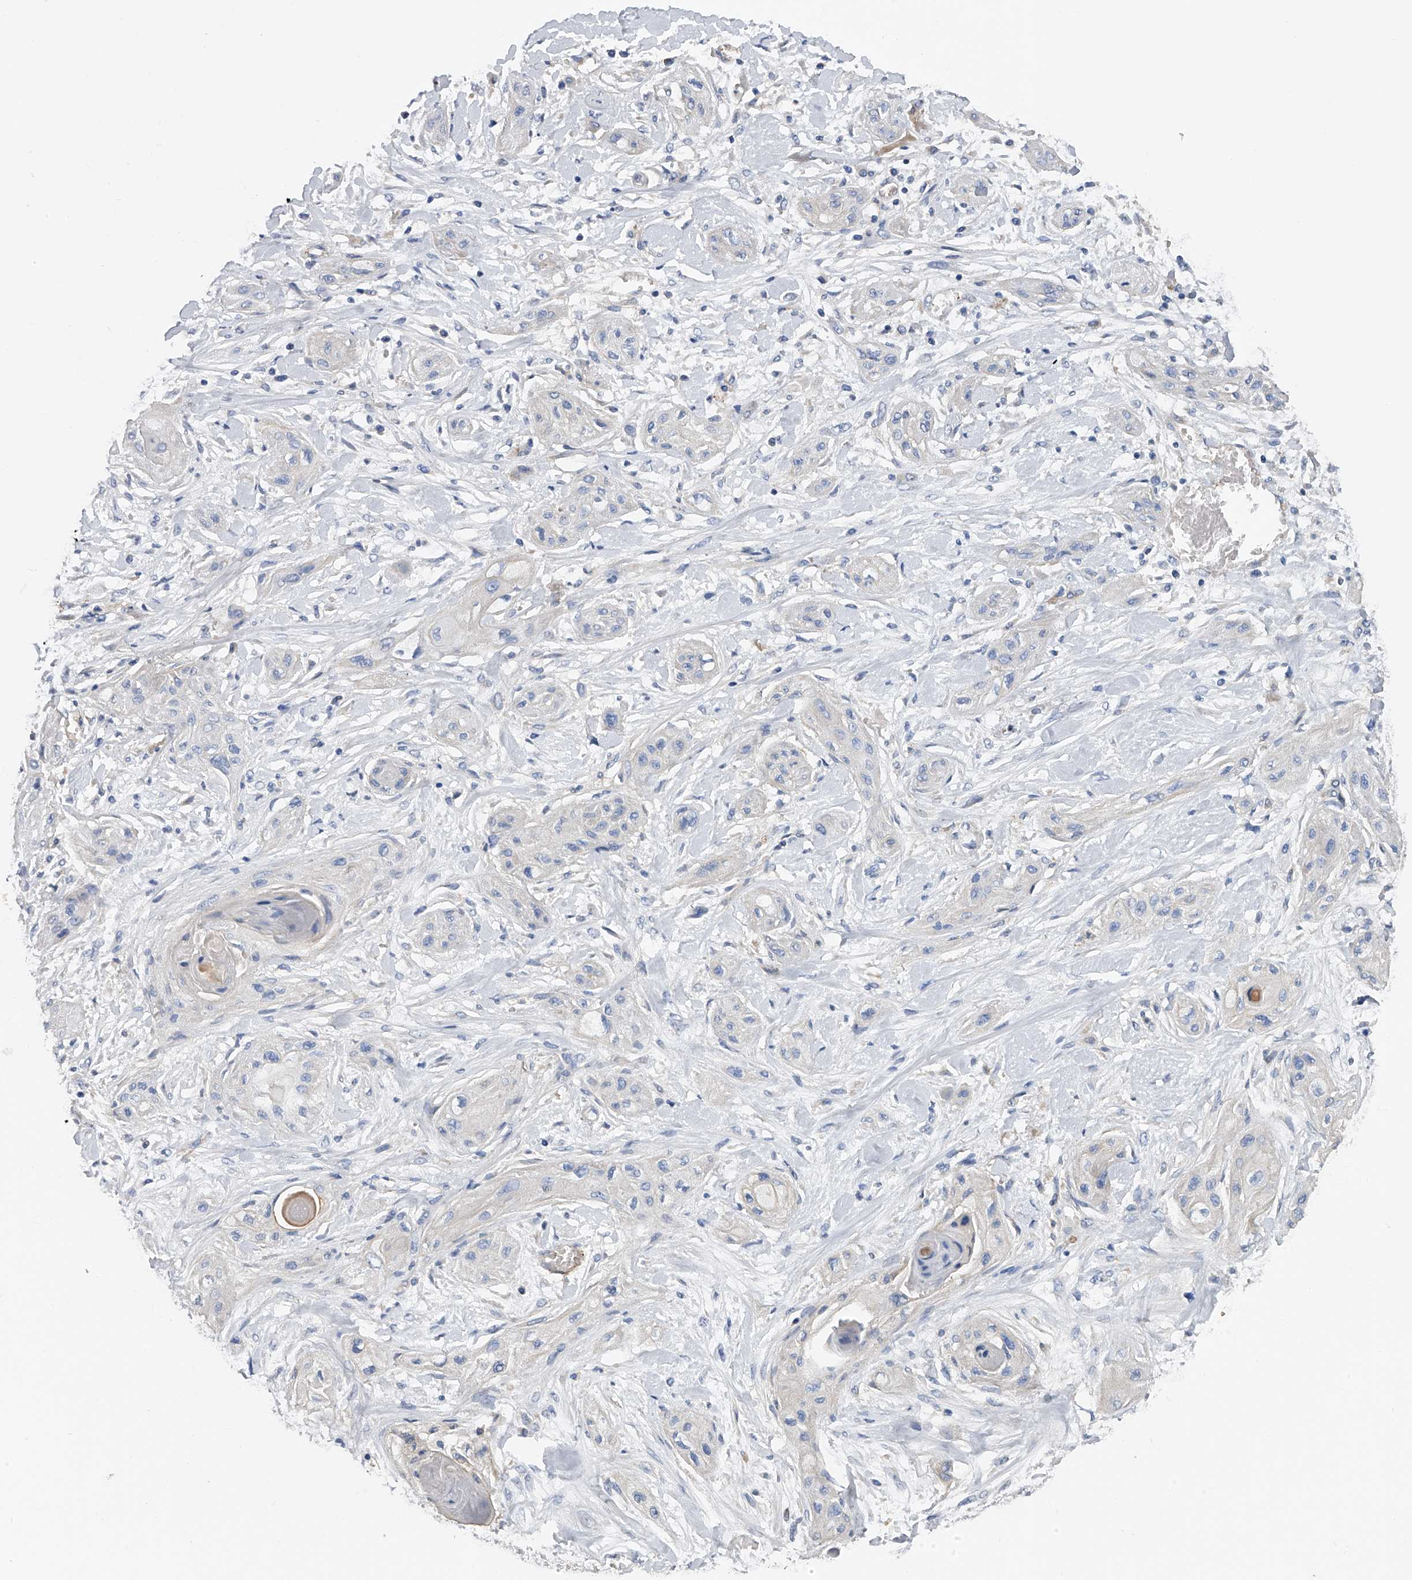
{"staining": {"intensity": "negative", "quantity": "none", "location": "none"}, "tissue": "lung cancer", "cell_type": "Tumor cells", "image_type": "cancer", "snomed": [{"axis": "morphology", "description": "Squamous cell carcinoma, NOS"}, {"axis": "topography", "description": "Lung"}], "caption": "The IHC photomicrograph has no significant expression in tumor cells of lung cancer tissue. Brightfield microscopy of IHC stained with DAB (3,3'-diaminobenzidine) (brown) and hematoxylin (blue), captured at high magnification.", "gene": "RWDD2A", "patient": {"sex": "female", "age": 47}}